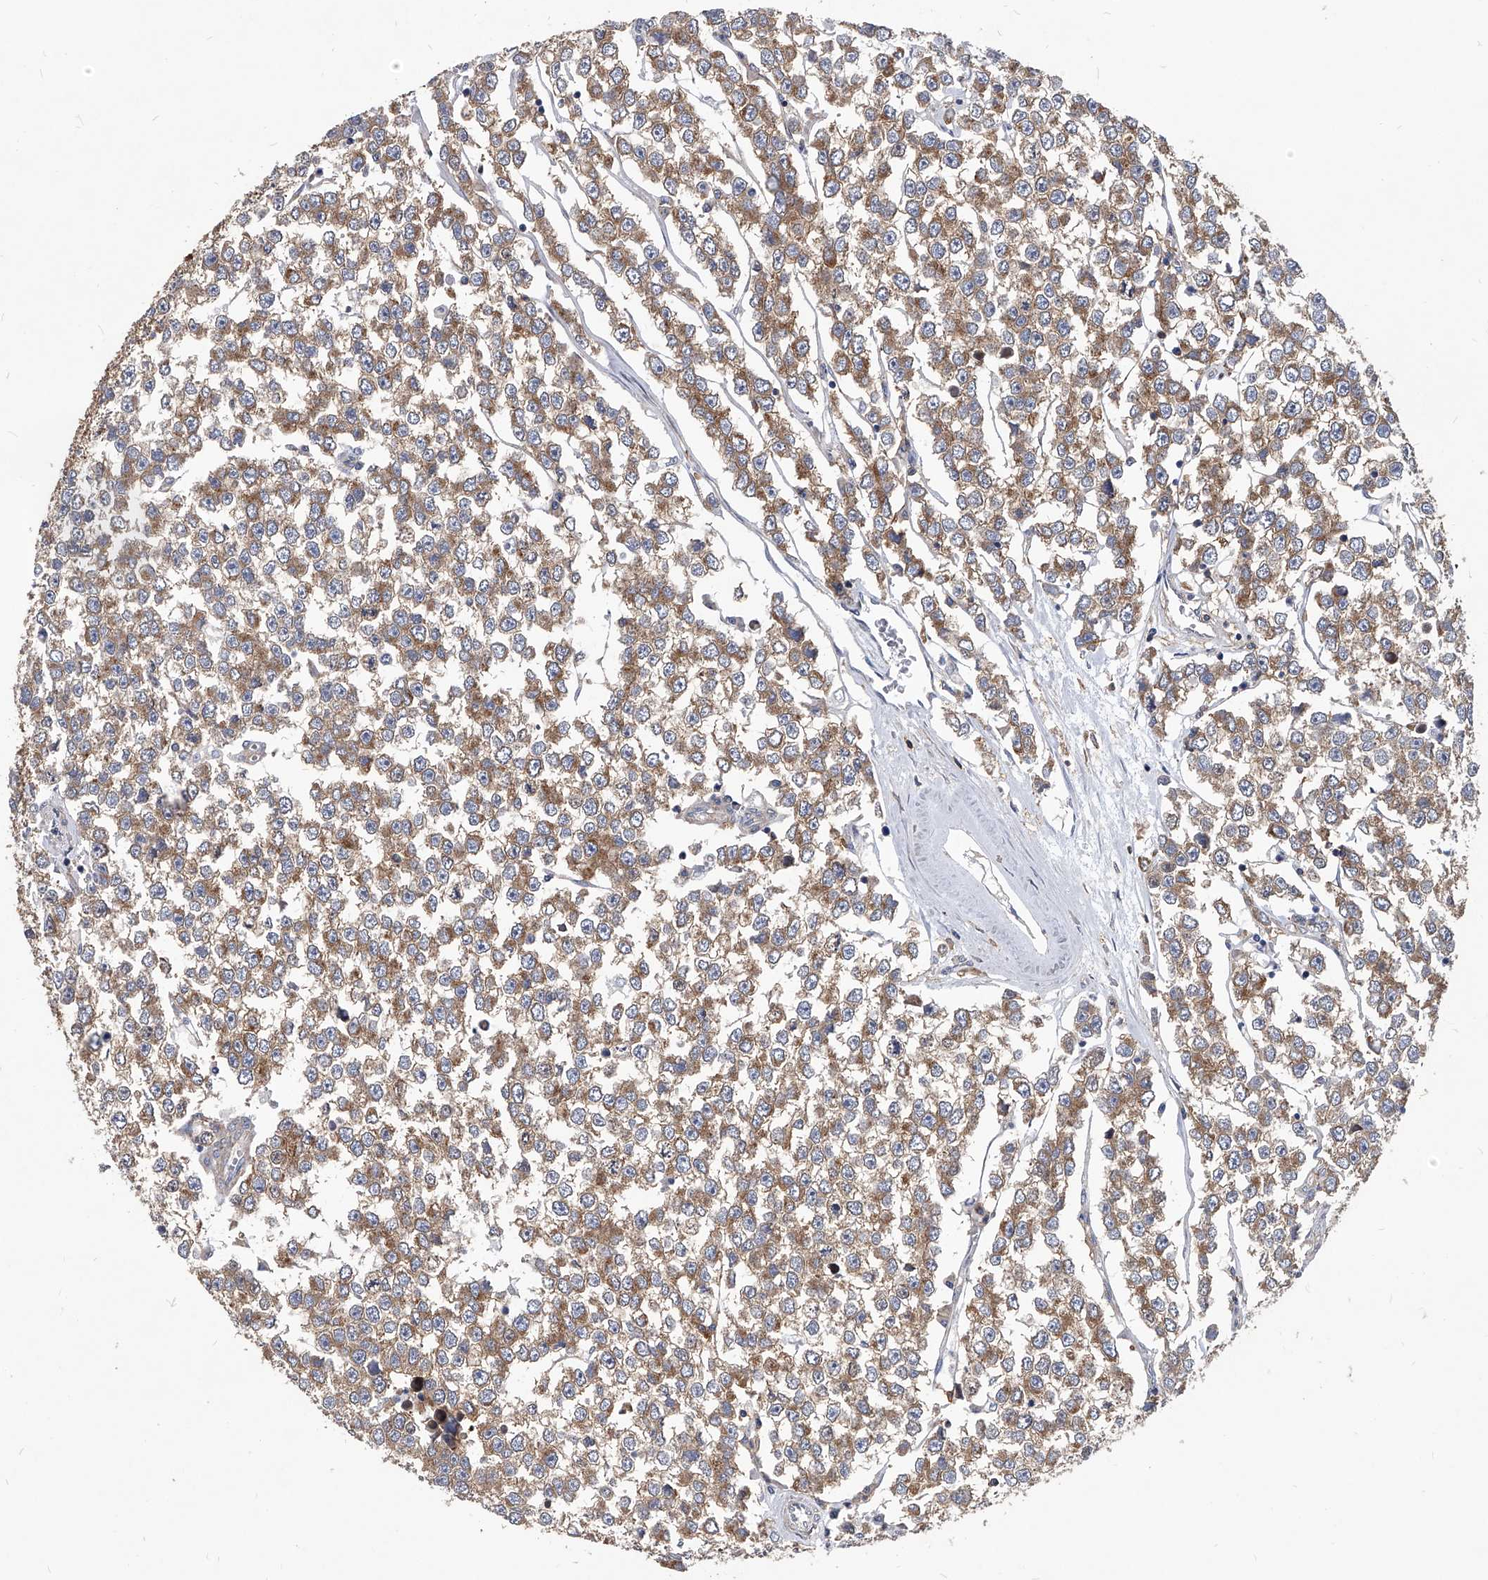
{"staining": {"intensity": "moderate", "quantity": ">75%", "location": "cytoplasmic/membranous"}, "tissue": "testis cancer", "cell_type": "Tumor cells", "image_type": "cancer", "snomed": [{"axis": "morphology", "description": "Seminoma, NOS"}, {"axis": "morphology", "description": "Carcinoma, Embryonal, NOS"}, {"axis": "topography", "description": "Testis"}], "caption": "Protein expression analysis of testis embryonal carcinoma exhibits moderate cytoplasmic/membranous expression in approximately >75% of tumor cells.", "gene": "ATG5", "patient": {"sex": "male", "age": 52}}